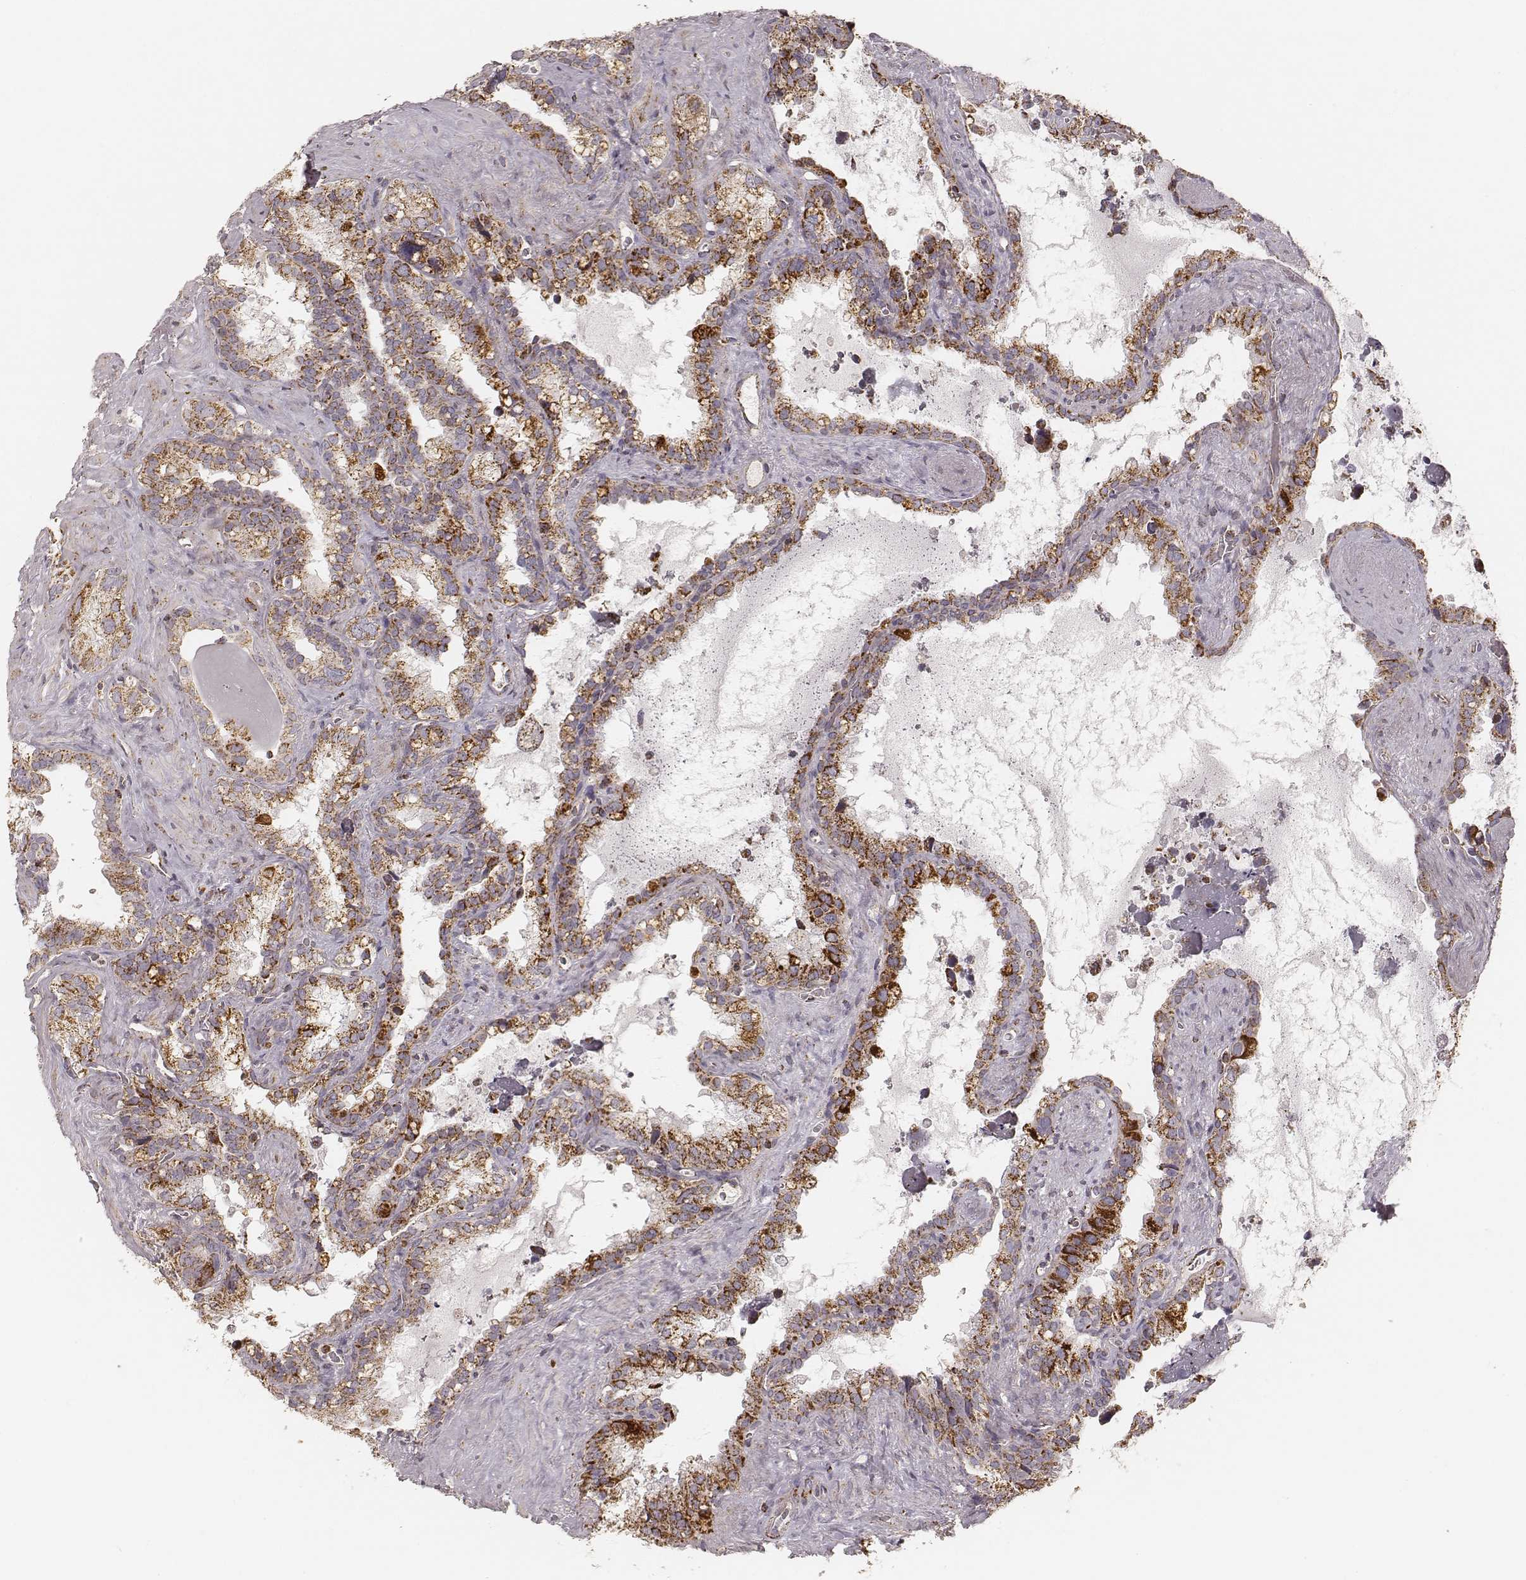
{"staining": {"intensity": "strong", "quantity": ">75%", "location": "cytoplasmic/membranous"}, "tissue": "seminal vesicle", "cell_type": "Glandular cells", "image_type": "normal", "snomed": [{"axis": "morphology", "description": "Normal tissue, NOS"}, {"axis": "topography", "description": "Seminal veicle"}], "caption": "Immunohistochemical staining of normal human seminal vesicle reveals >75% levels of strong cytoplasmic/membranous protein expression in about >75% of glandular cells.", "gene": "CS", "patient": {"sex": "male", "age": 71}}